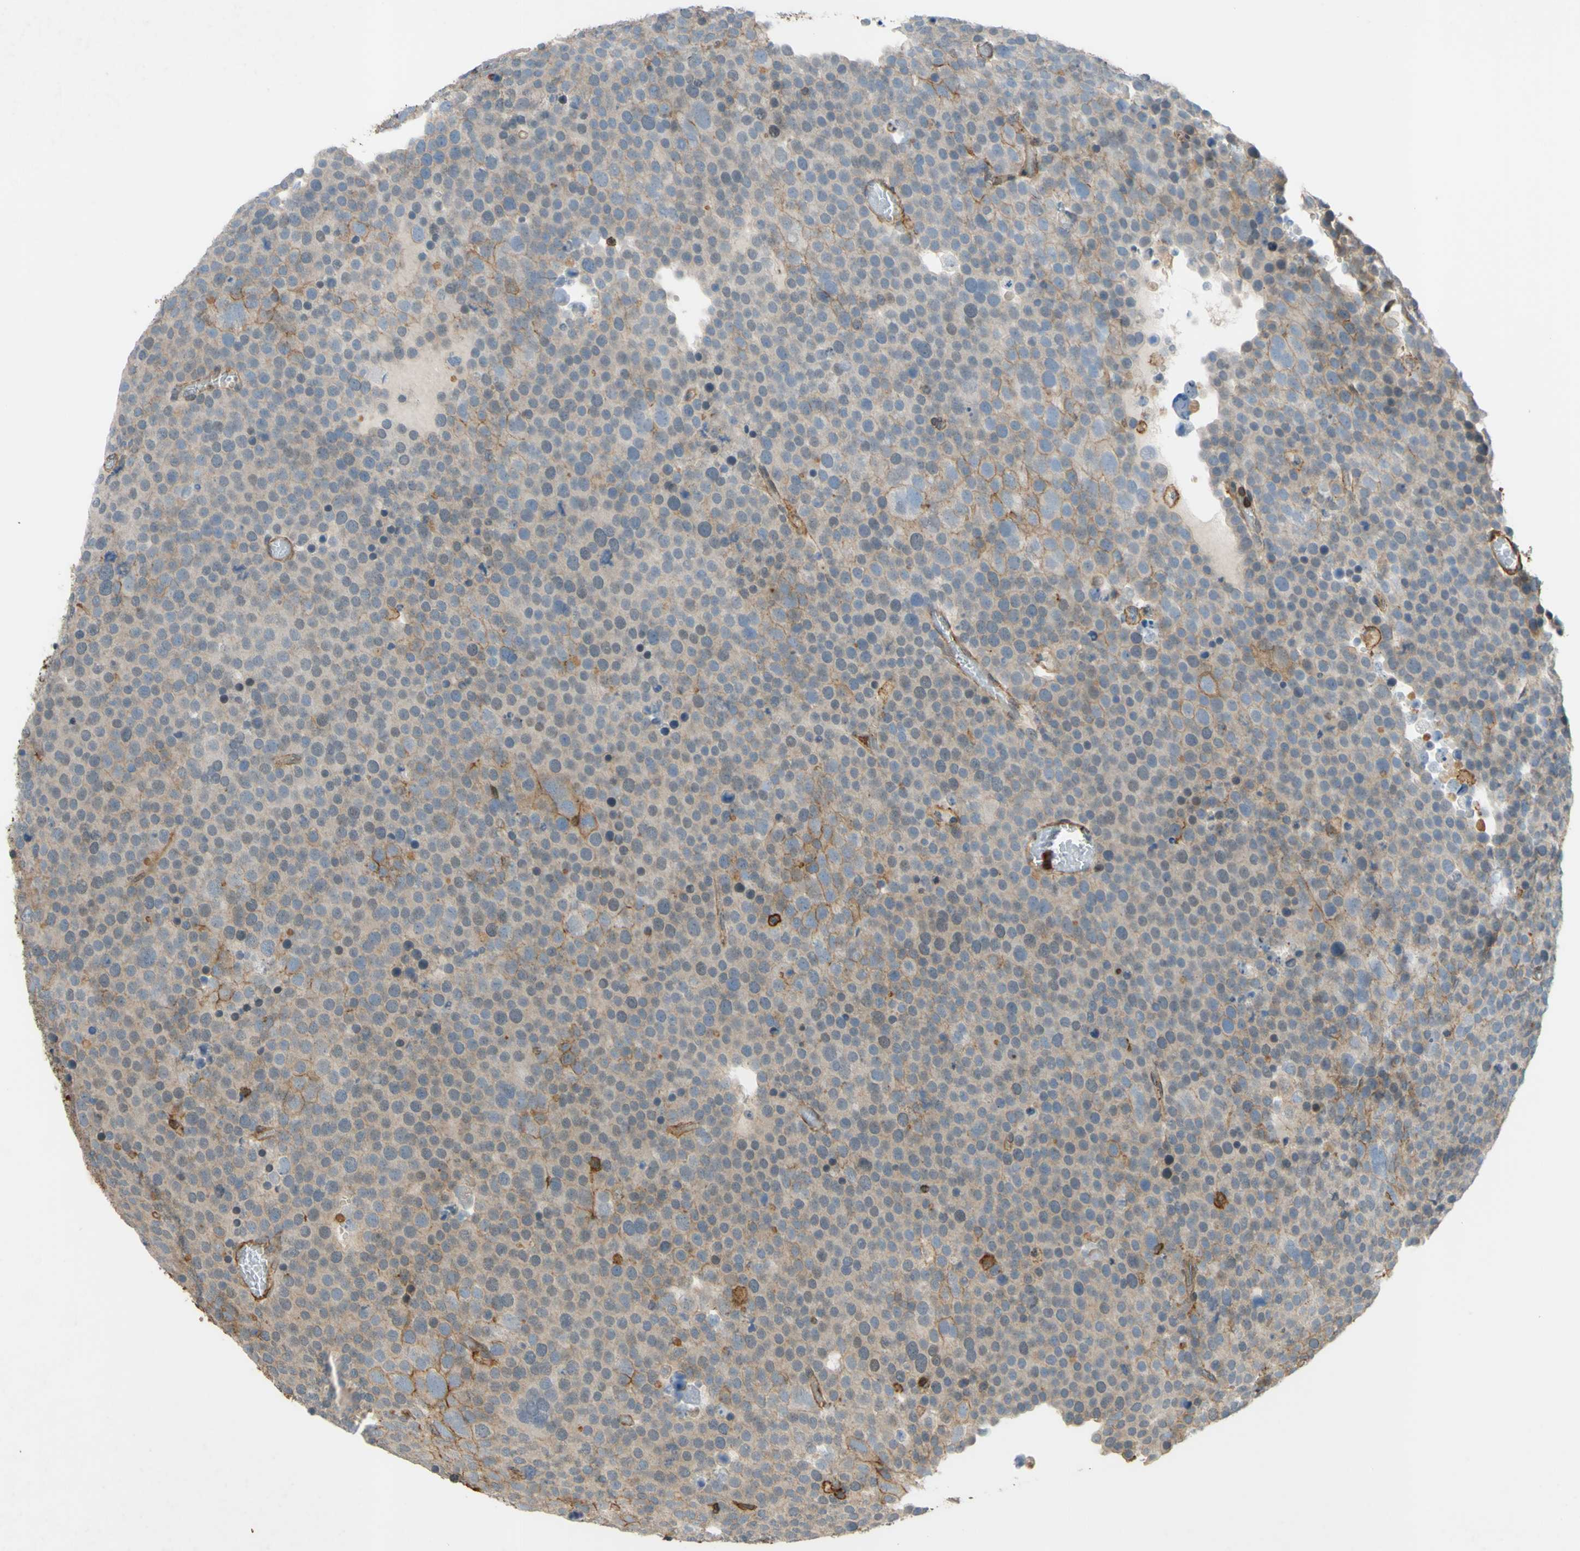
{"staining": {"intensity": "moderate", "quantity": "<25%", "location": "cytoplasmic/membranous"}, "tissue": "testis cancer", "cell_type": "Tumor cells", "image_type": "cancer", "snomed": [{"axis": "morphology", "description": "Seminoma, NOS"}, {"axis": "topography", "description": "Testis"}], "caption": "Approximately <25% of tumor cells in human testis seminoma show moderate cytoplasmic/membranous protein expression as visualized by brown immunohistochemical staining.", "gene": "ADD3", "patient": {"sex": "male", "age": 71}}